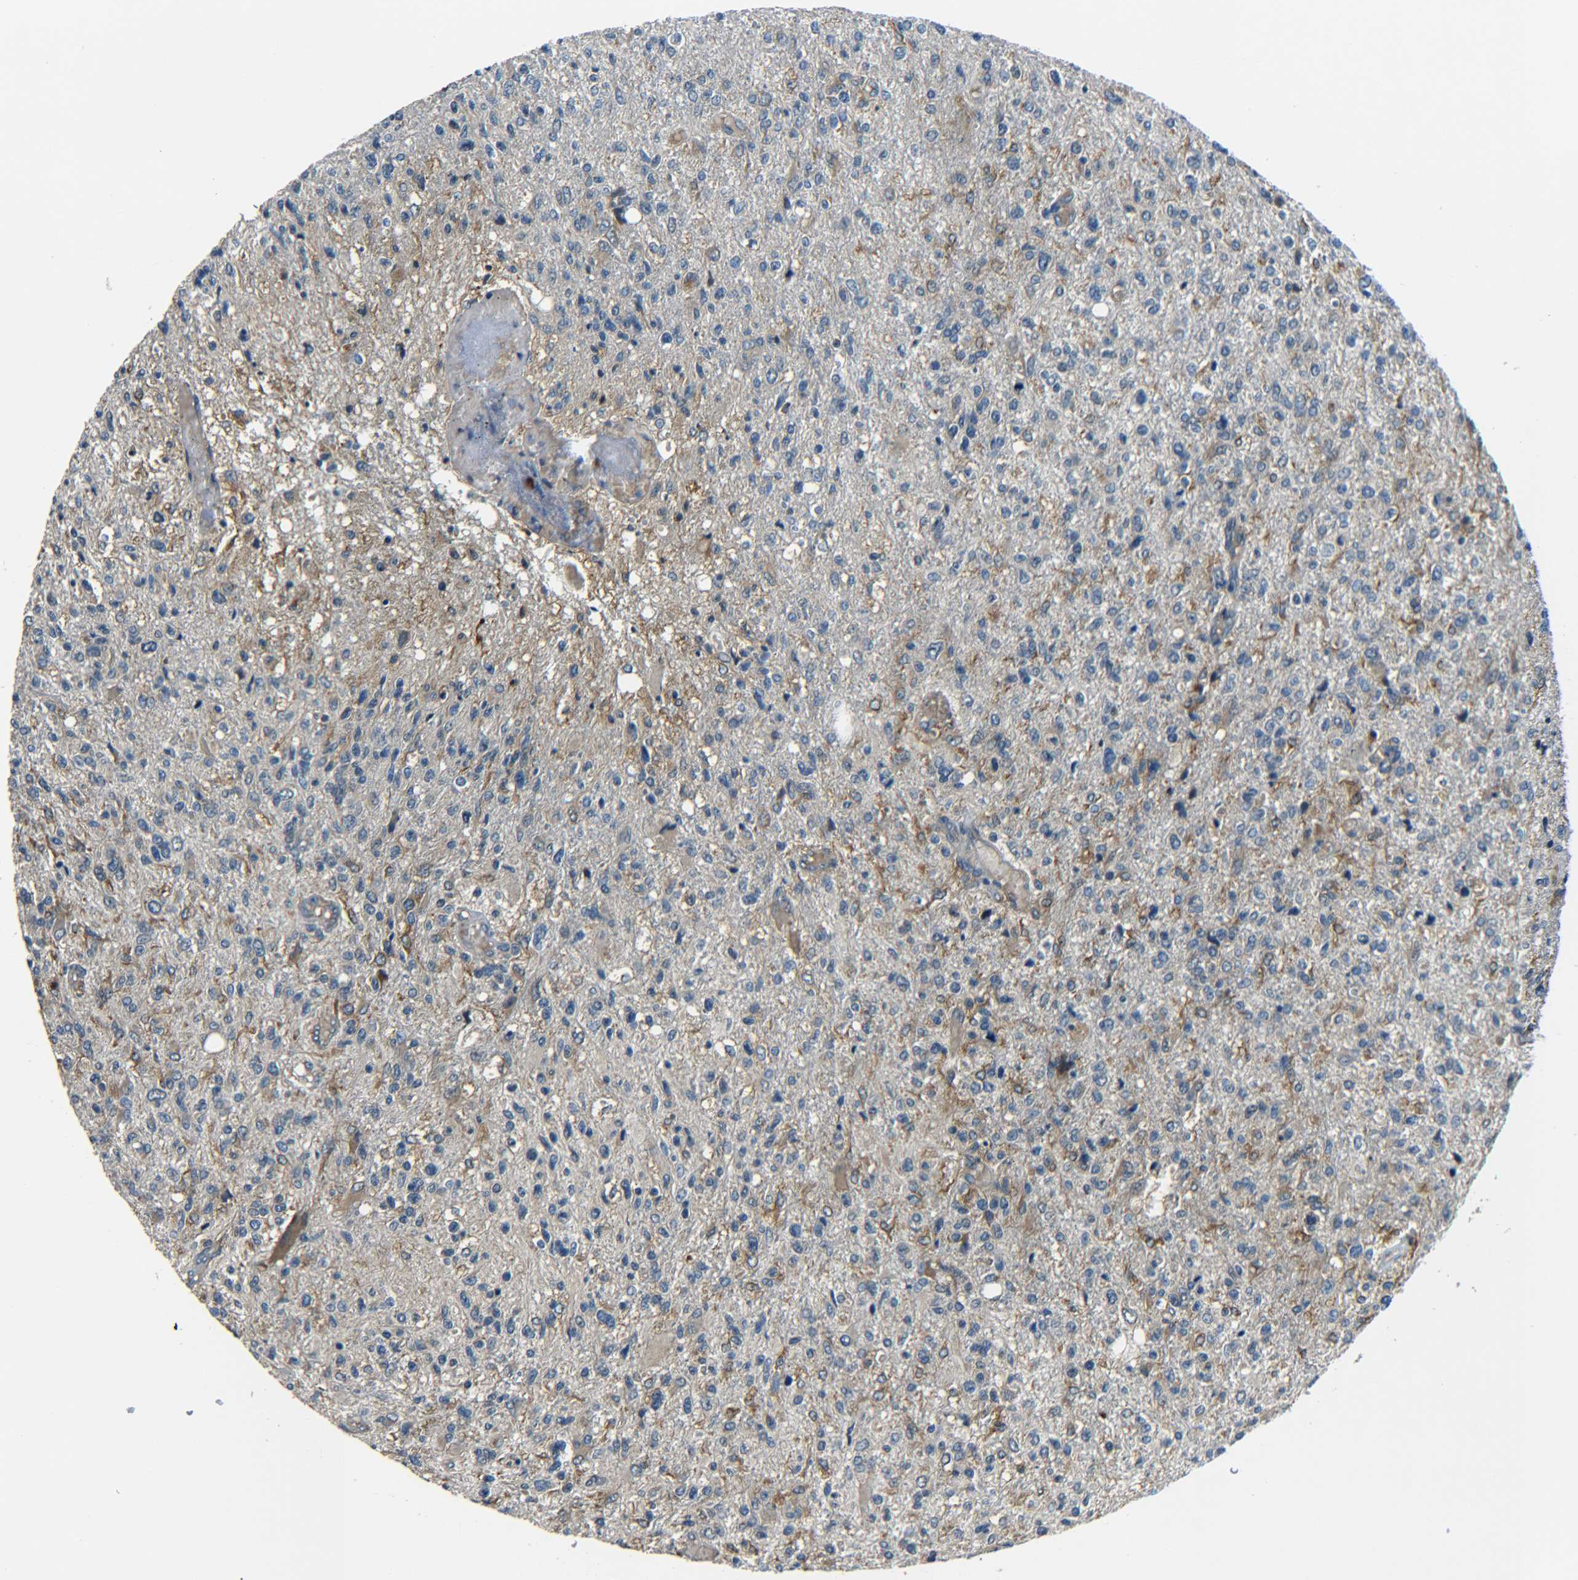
{"staining": {"intensity": "moderate", "quantity": "<25%", "location": "cytoplasmic/membranous"}, "tissue": "glioma", "cell_type": "Tumor cells", "image_type": "cancer", "snomed": [{"axis": "morphology", "description": "Glioma, malignant, High grade"}, {"axis": "topography", "description": "Cerebral cortex"}], "caption": "Glioma stained with a brown dye demonstrates moderate cytoplasmic/membranous positive positivity in approximately <25% of tumor cells.", "gene": "RAB1B", "patient": {"sex": "male", "age": 76}}